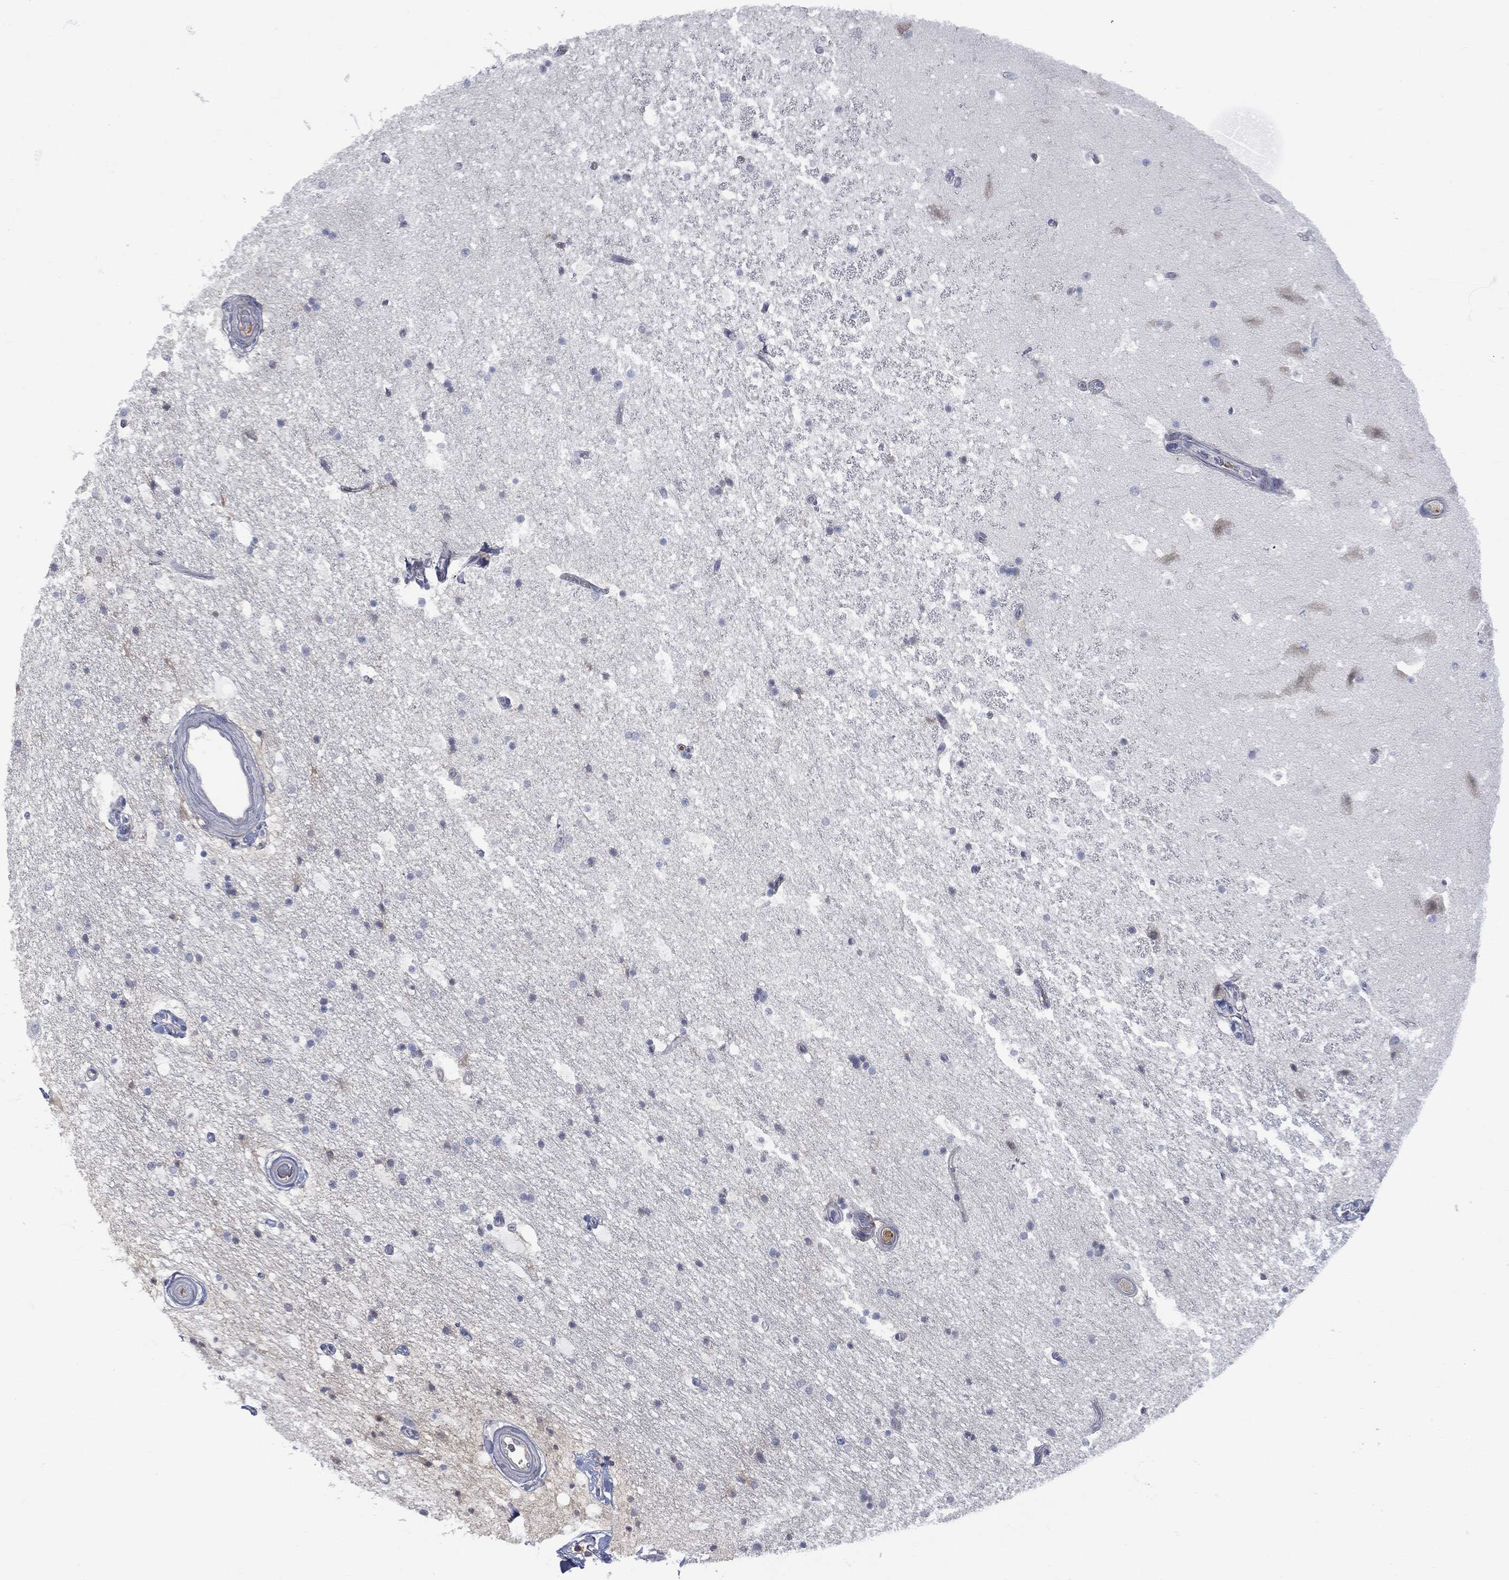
{"staining": {"intensity": "negative", "quantity": "none", "location": "none"}, "tissue": "hippocampus", "cell_type": "Glial cells", "image_type": "normal", "snomed": [{"axis": "morphology", "description": "Normal tissue, NOS"}, {"axis": "topography", "description": "Hippocampus"}], "caption": "Histopathology image shows no significant protein positivity in glial cells of normal hippocampus.", "gene": "BTK", "patient": {"sex": "male", "age": 51}}